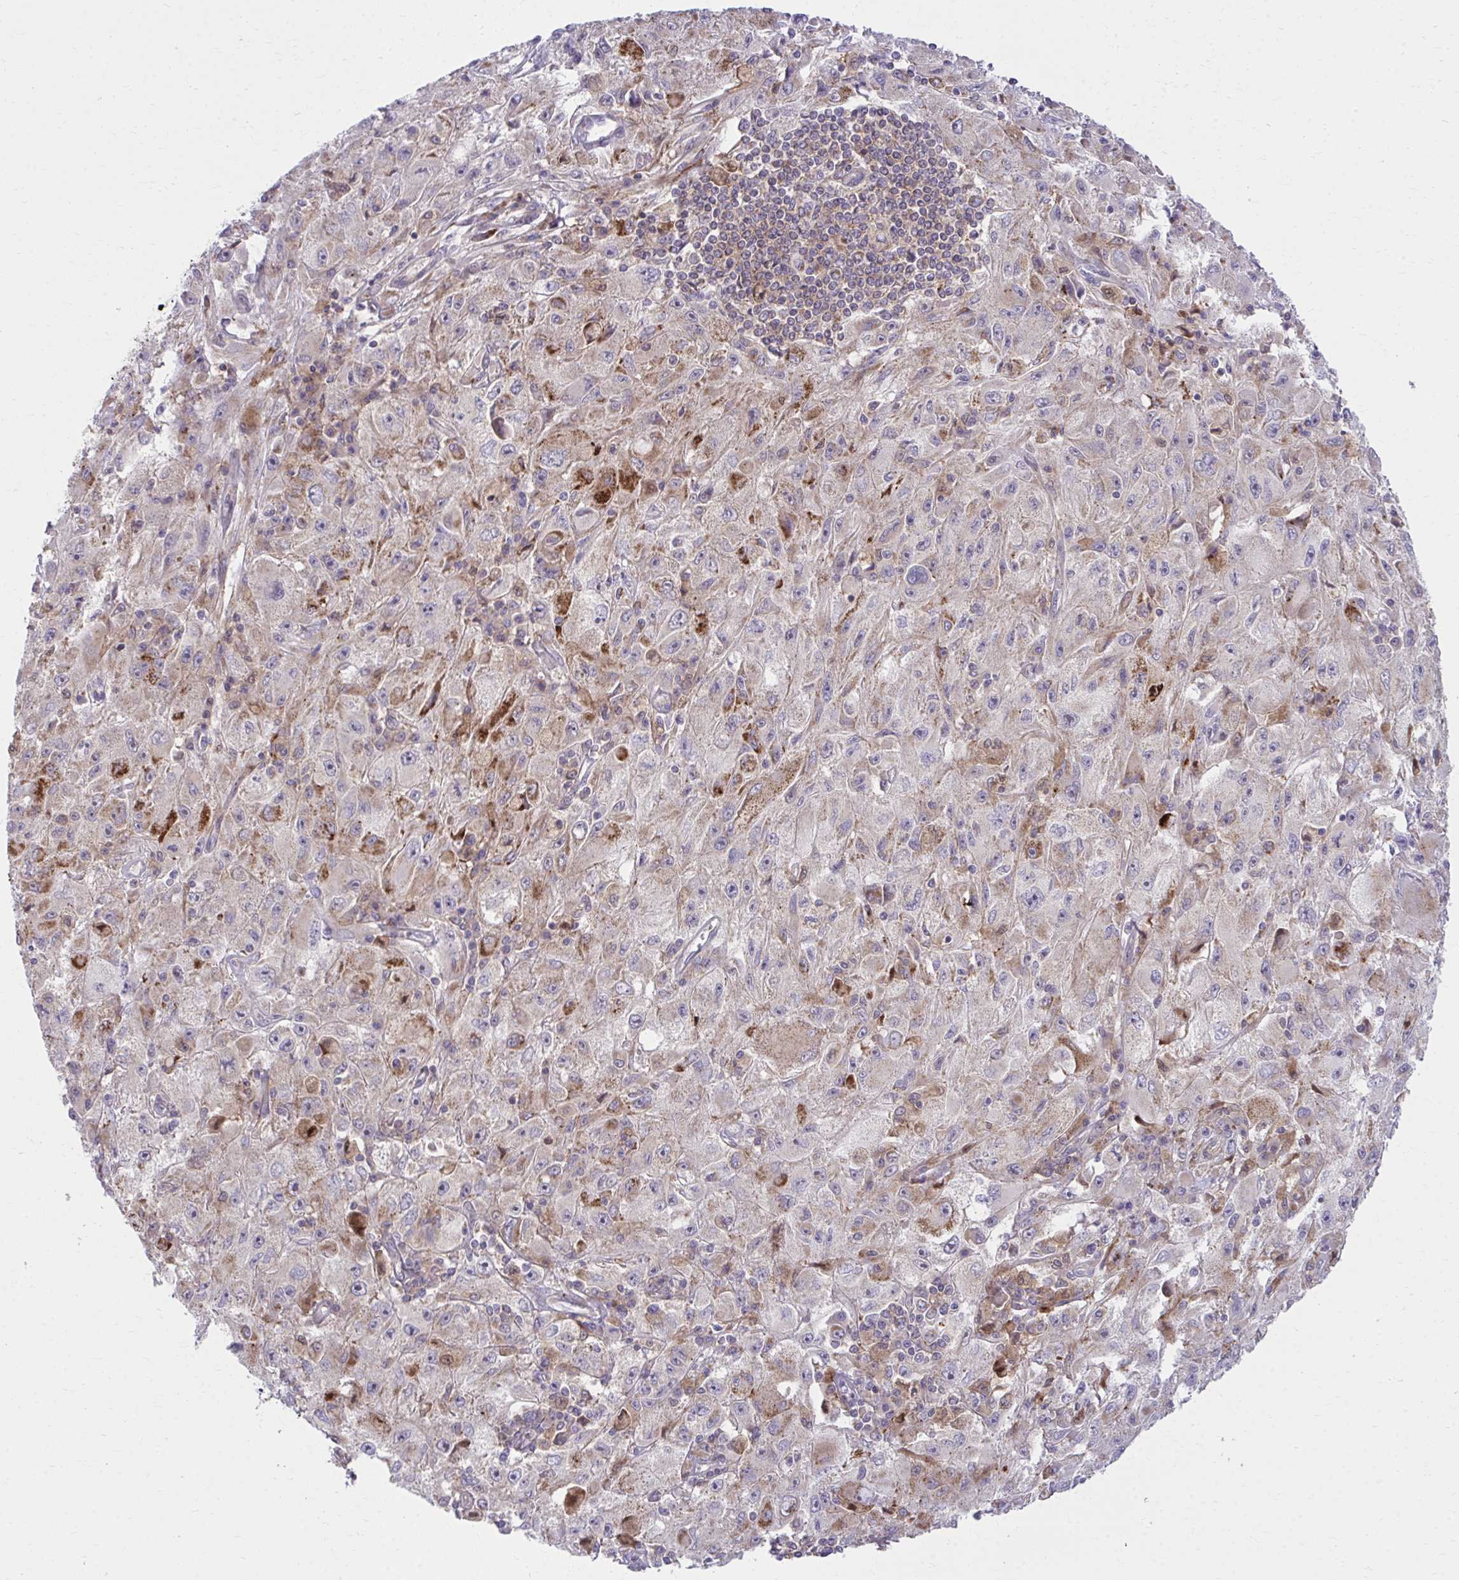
{"staining": {"intensity": "moderate", "quantity": "<25%", "location": "cytoplasmic/membranous"}, "tissue": "melanoma", "cell_type": "Tumor cells", "image_type": "cancer", "snomed": [{"axis": "morphology", "description": "Malignant melanoma, Metastatic site"}, {"axis": "topography", "description": "Skin"}], "caption": "This is a photomicrograph of immunohistochemistry (IHC) staining of melanoma, which shows moderate expression in the cytoplasmic/membranous of tumor cells.", "gene": "C16orf54", "patient": {"sex": "male", "age": 53}}